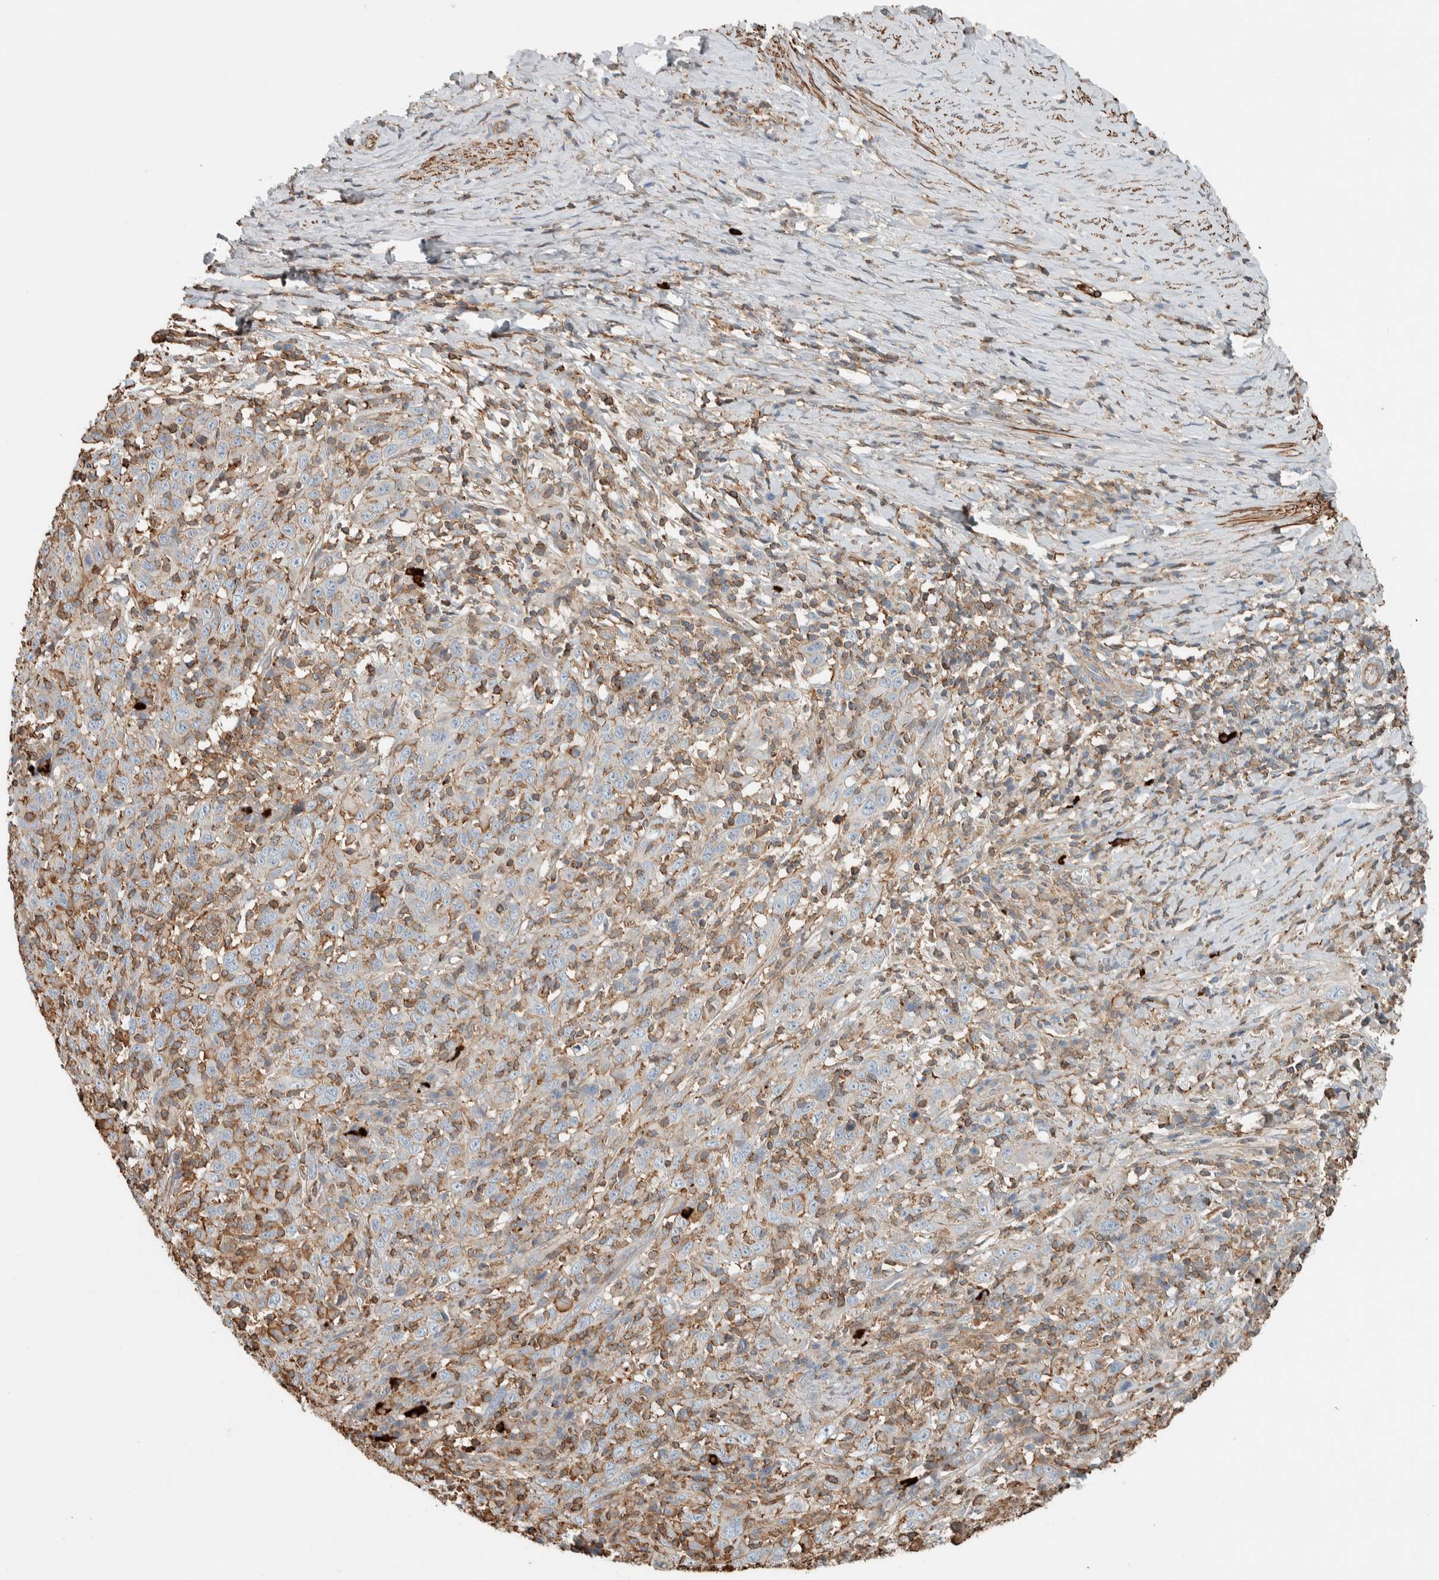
{"staining": {"intensity": "negative", "quantity": "none", "location": "none"}, "tissue": "cervical cancer", "cell_type": "Tumor cells", "image_type": "cancer", "snomed": [{"axis": "morphology", "description": "Squamous cell carcinoma, NOS"}, {"axis": "topography", "description": "Cervix"}], "caption": "Immunohistochemistry histopathology image of squamous cell carcinoma (cervical) stained for a protein (brown), which demonstrates no expression in tumor cells.", "gene": "CTBP2", "patient": {"sex": "female", "age": 46}}